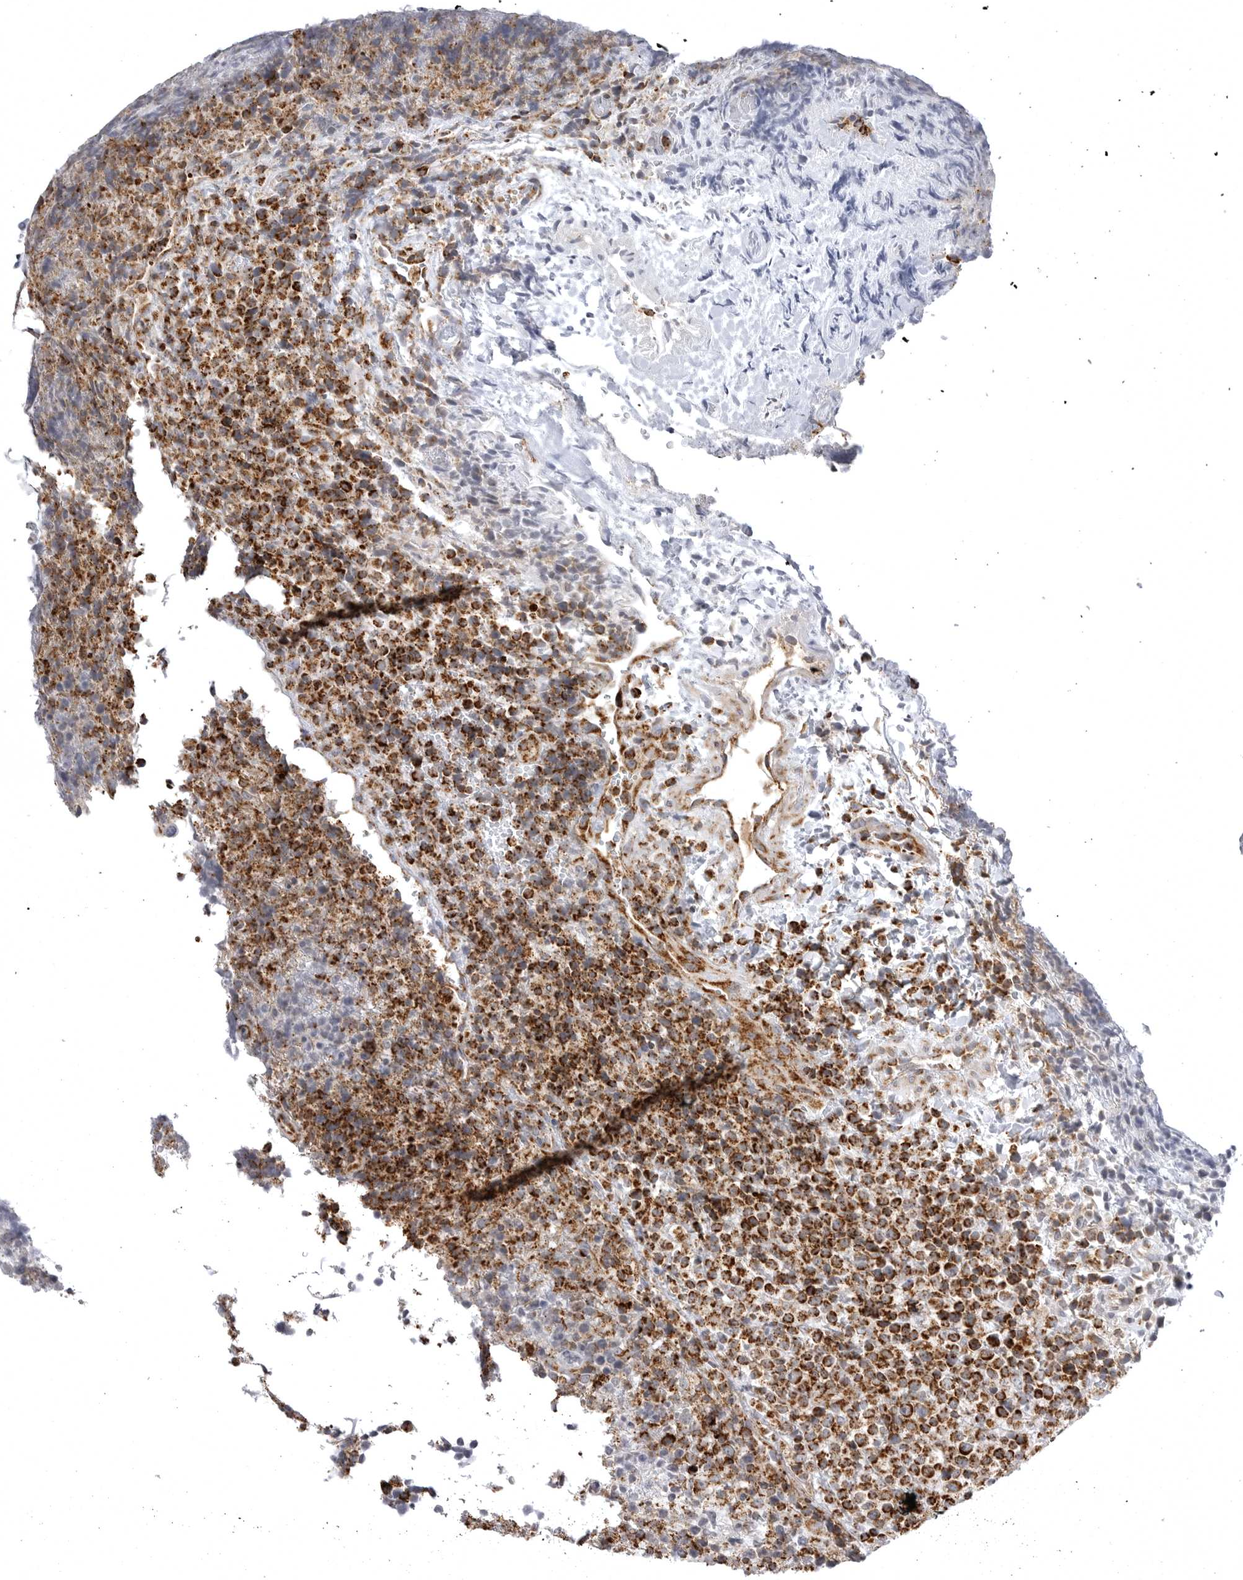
{"staining": {"intensity": "strong", "quantity": ">75%", "location": "cytoplasmic/membranous"}, "tissue": "lymphoma", "cell_type": "Tumor cells", "image_type": "cancer", "snomed": [{"axis": "morphology", "description": "Malignant lymphoma, non-Hodgkin's type, High grade"}, {"axis": "topography", "description": "Lymph node"}], "caption": "High-grade malignant lymphoma, non-Hodgkin's type stained for a protein shows strong cytoplasmic/membranous positivity in tumor cells.", "gene": "TUFM", "patient": {"sex": "male", "age": 13}}